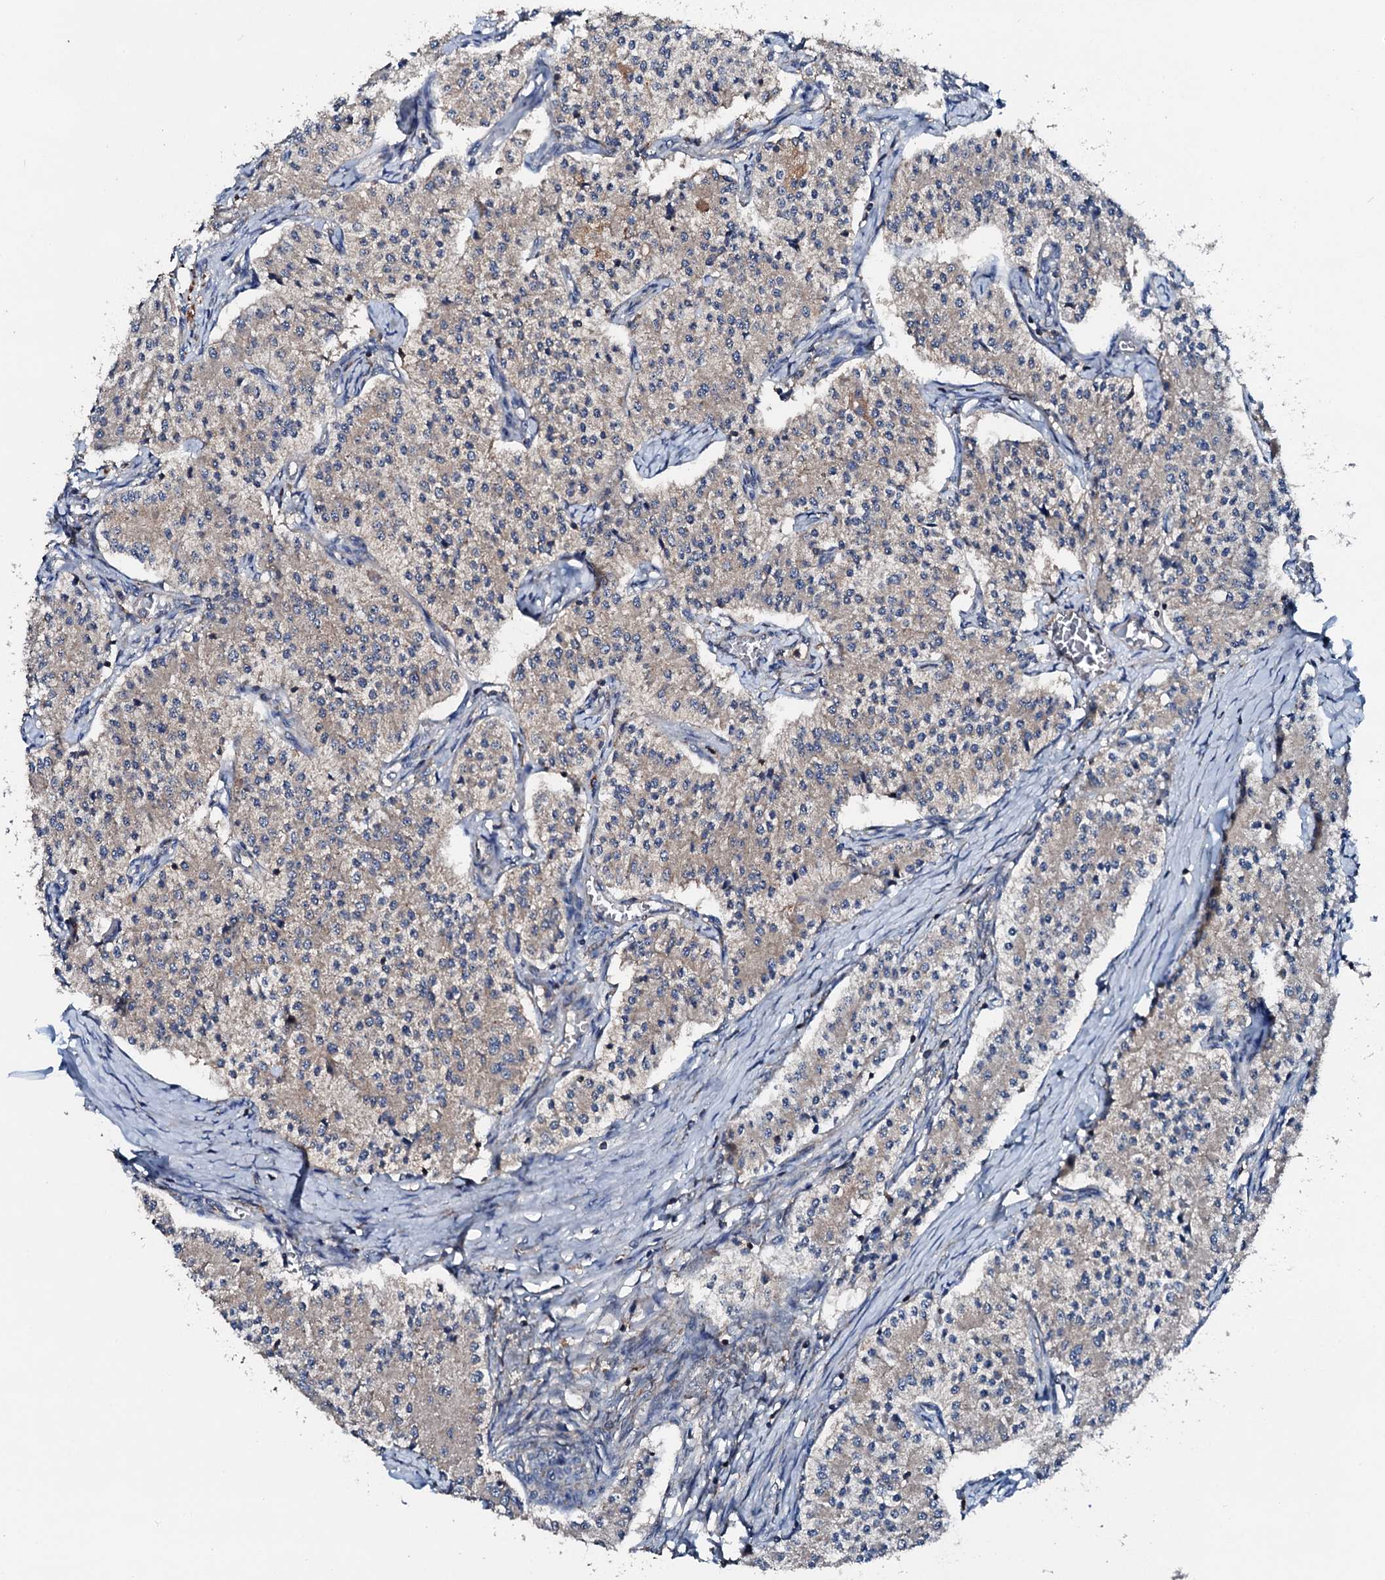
{"staining": {"intensity": "negative", "quantity": "none", "location": "none"}, "tissue": "carcinoid", "cell_type": "Tumor cells", "image_type": "cancer", "snomed": [{"axis": "morphology", "description": "Carcinoid, malignant, NOS"}, {"axis": "topography", "description": "Colon"}], "caption": "Tumor cells show no significant staining in carcinoid (malignant).", "gene": "FGD4", "patient": {"sex": "female", "age": 52}}